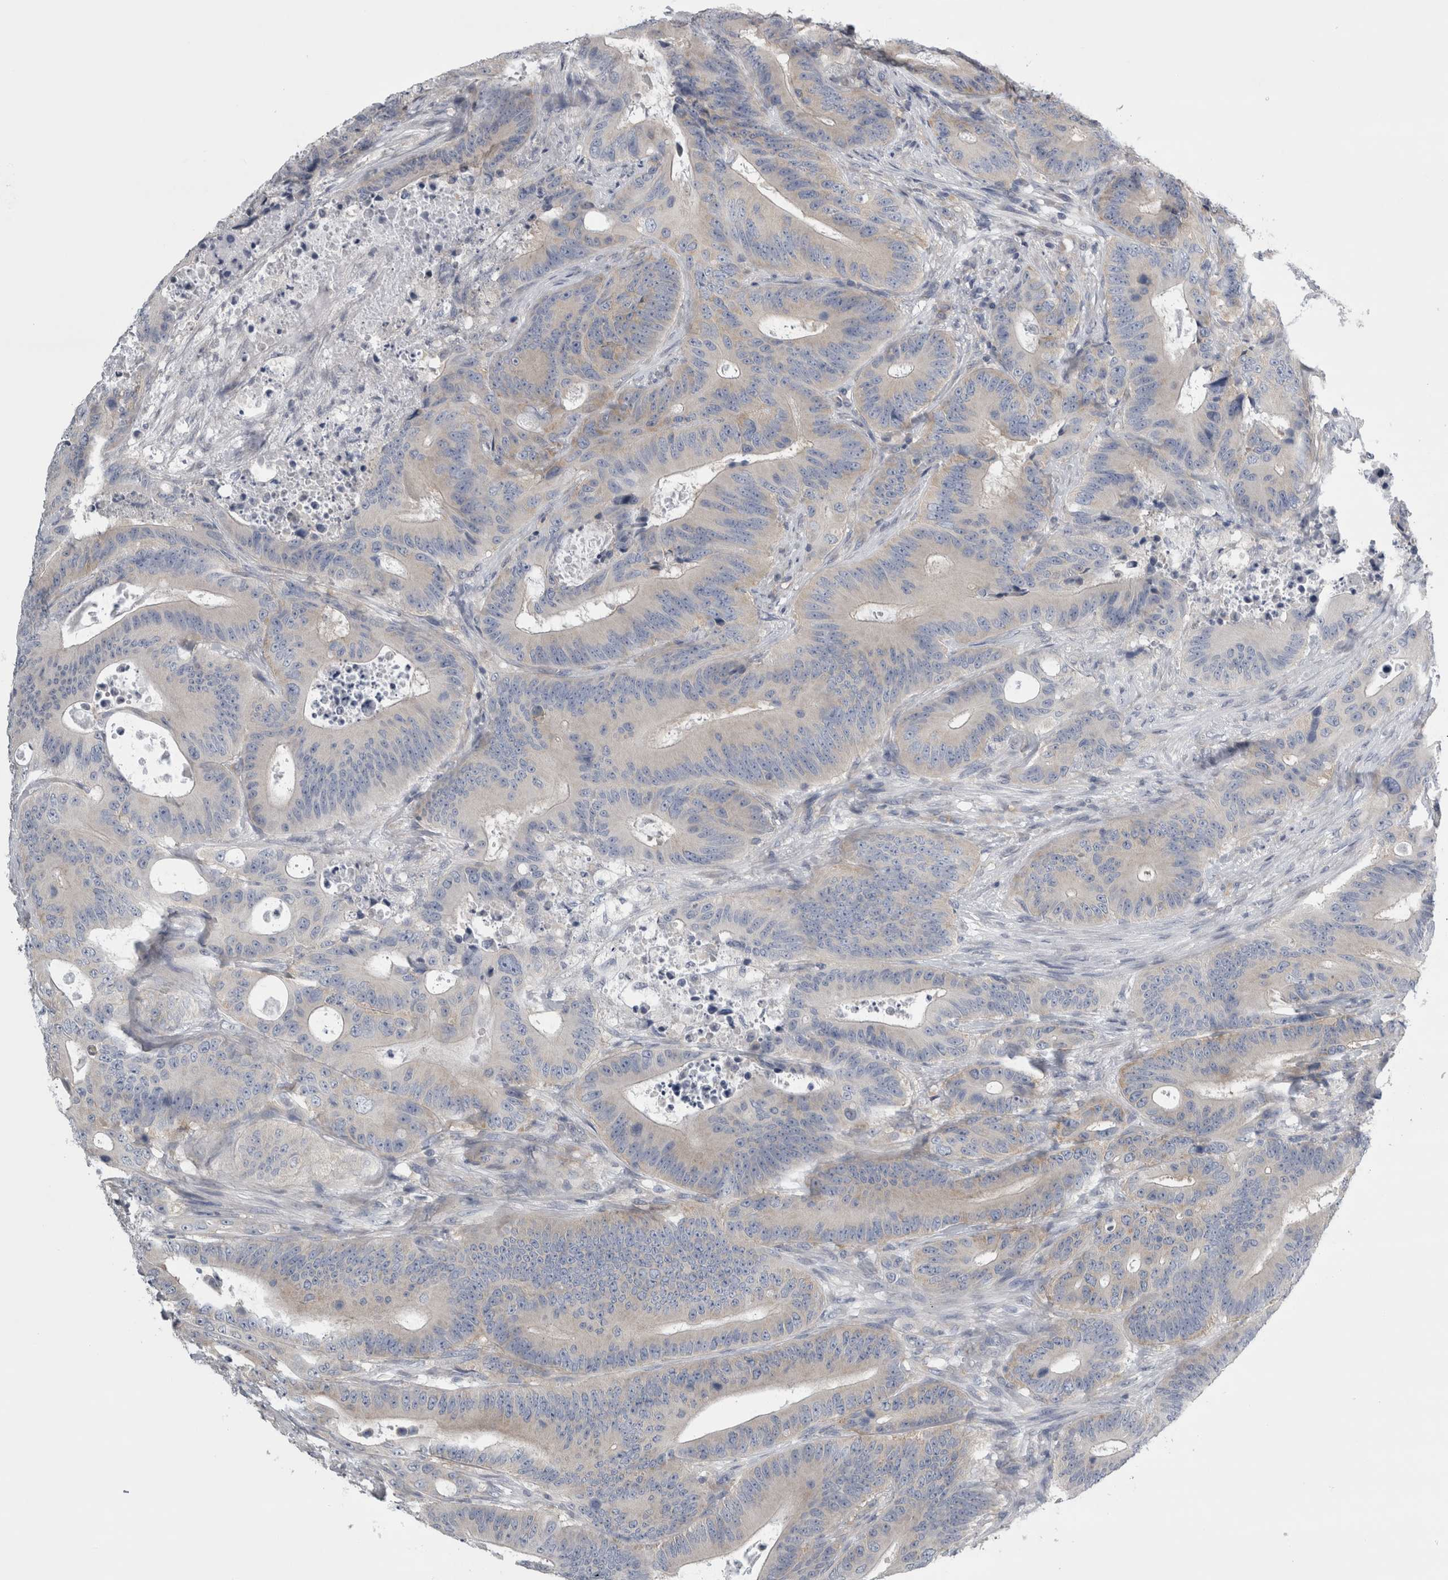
{"staining": {"intensity": "weak", "quantity": "<25%", "location": "cytoplasmic/membranous"}, "tissue": "colorectal cancer", "cell_type": "Tumor cells", "image_type": "cancer", "snomed": [{"axis": "morphology", "description": "Adenocarcinoma, NOS"}, {"axis": "topography", "description": "Colon"}], "caption": "An immunohistochemistry (IHC) image of colorectal cancer (adenocarcinoma) is shown. There is no staining in tumor cells of colorectal cancer (adenocarcinoma). Nuclei are stained in blue.", "gene": "PRRC2C", "patient": {"sex": "male", "age": 83}}